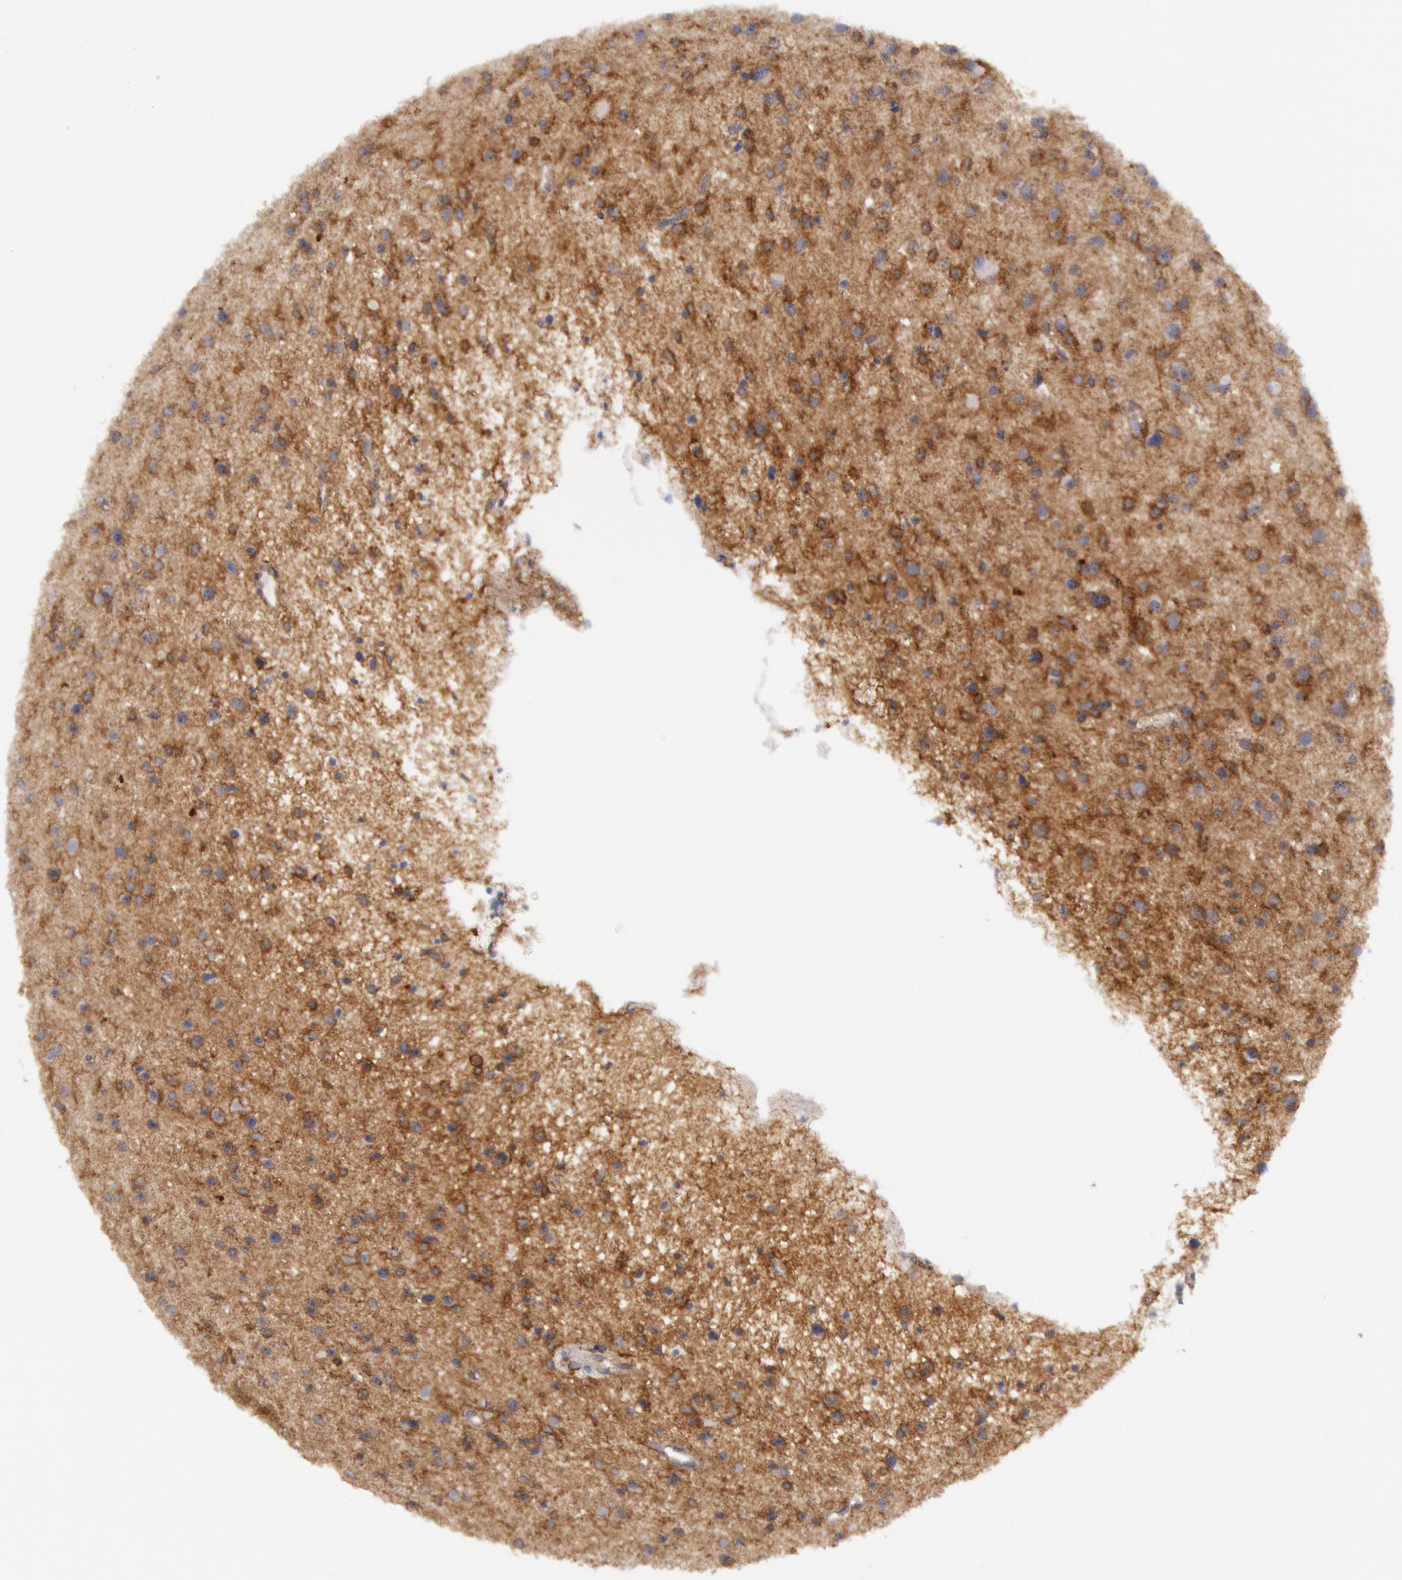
{"staining": {"intensity": "moderate", "quantity": "25%-75%", "location": "cytoplasmic/membranous"}, "tissue": "glioma", "cell_type": "Tumor cells", "image_type": "cancer", "snomed": [{"axis": "morphology", "description": "Glioma, malignant, Low grade"}, {"axis": "topography", "description": "Brain"}], "caption": "Immunohistochemical staining of human malignant low-grade glioma exhibits medium levels of moderate cytoplasmic/membranous positivity in about 25%-75% of tumor cells.", "gene": "STX4", "patient": {"sex": "female", "age": 46}}